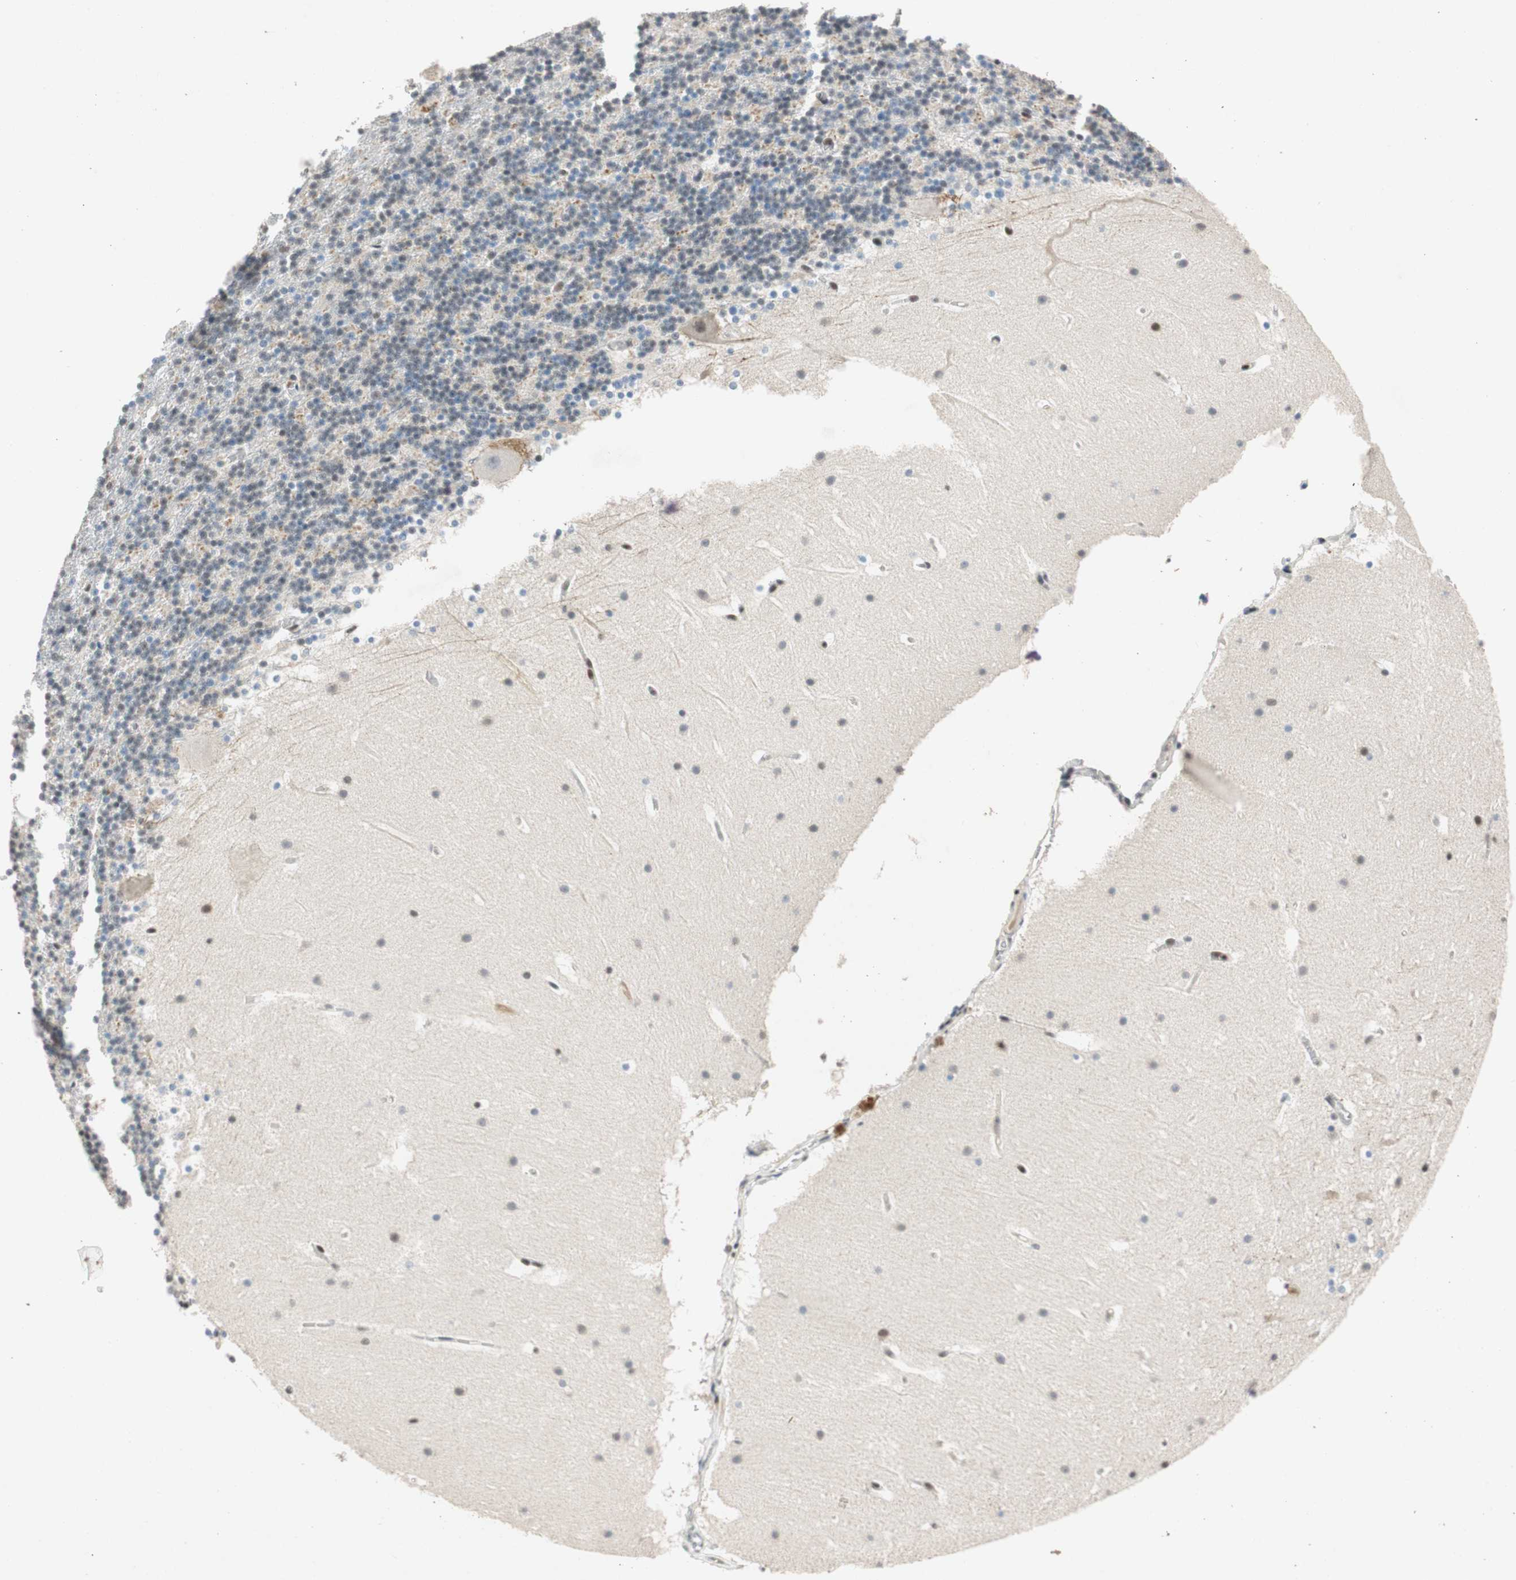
{"staining": {"intensity": "weak", "quantity": "<25%", "location": "nuclear"}, "tissue": "cerebellum", "cell_type": "Cells in granular layer", "image_type": "normal", "snomed": [{"axis": "morphology", "description": "Normal tissue, NOS"}, {"axis": "topography", "description": "Cerebellum"}], "caption": "Immunohistochemistry of benign human cerebellum displays no expression in cells in granular layer.", "gene": "NCBP3", "patient": {"sex": "male", "age": 45}}